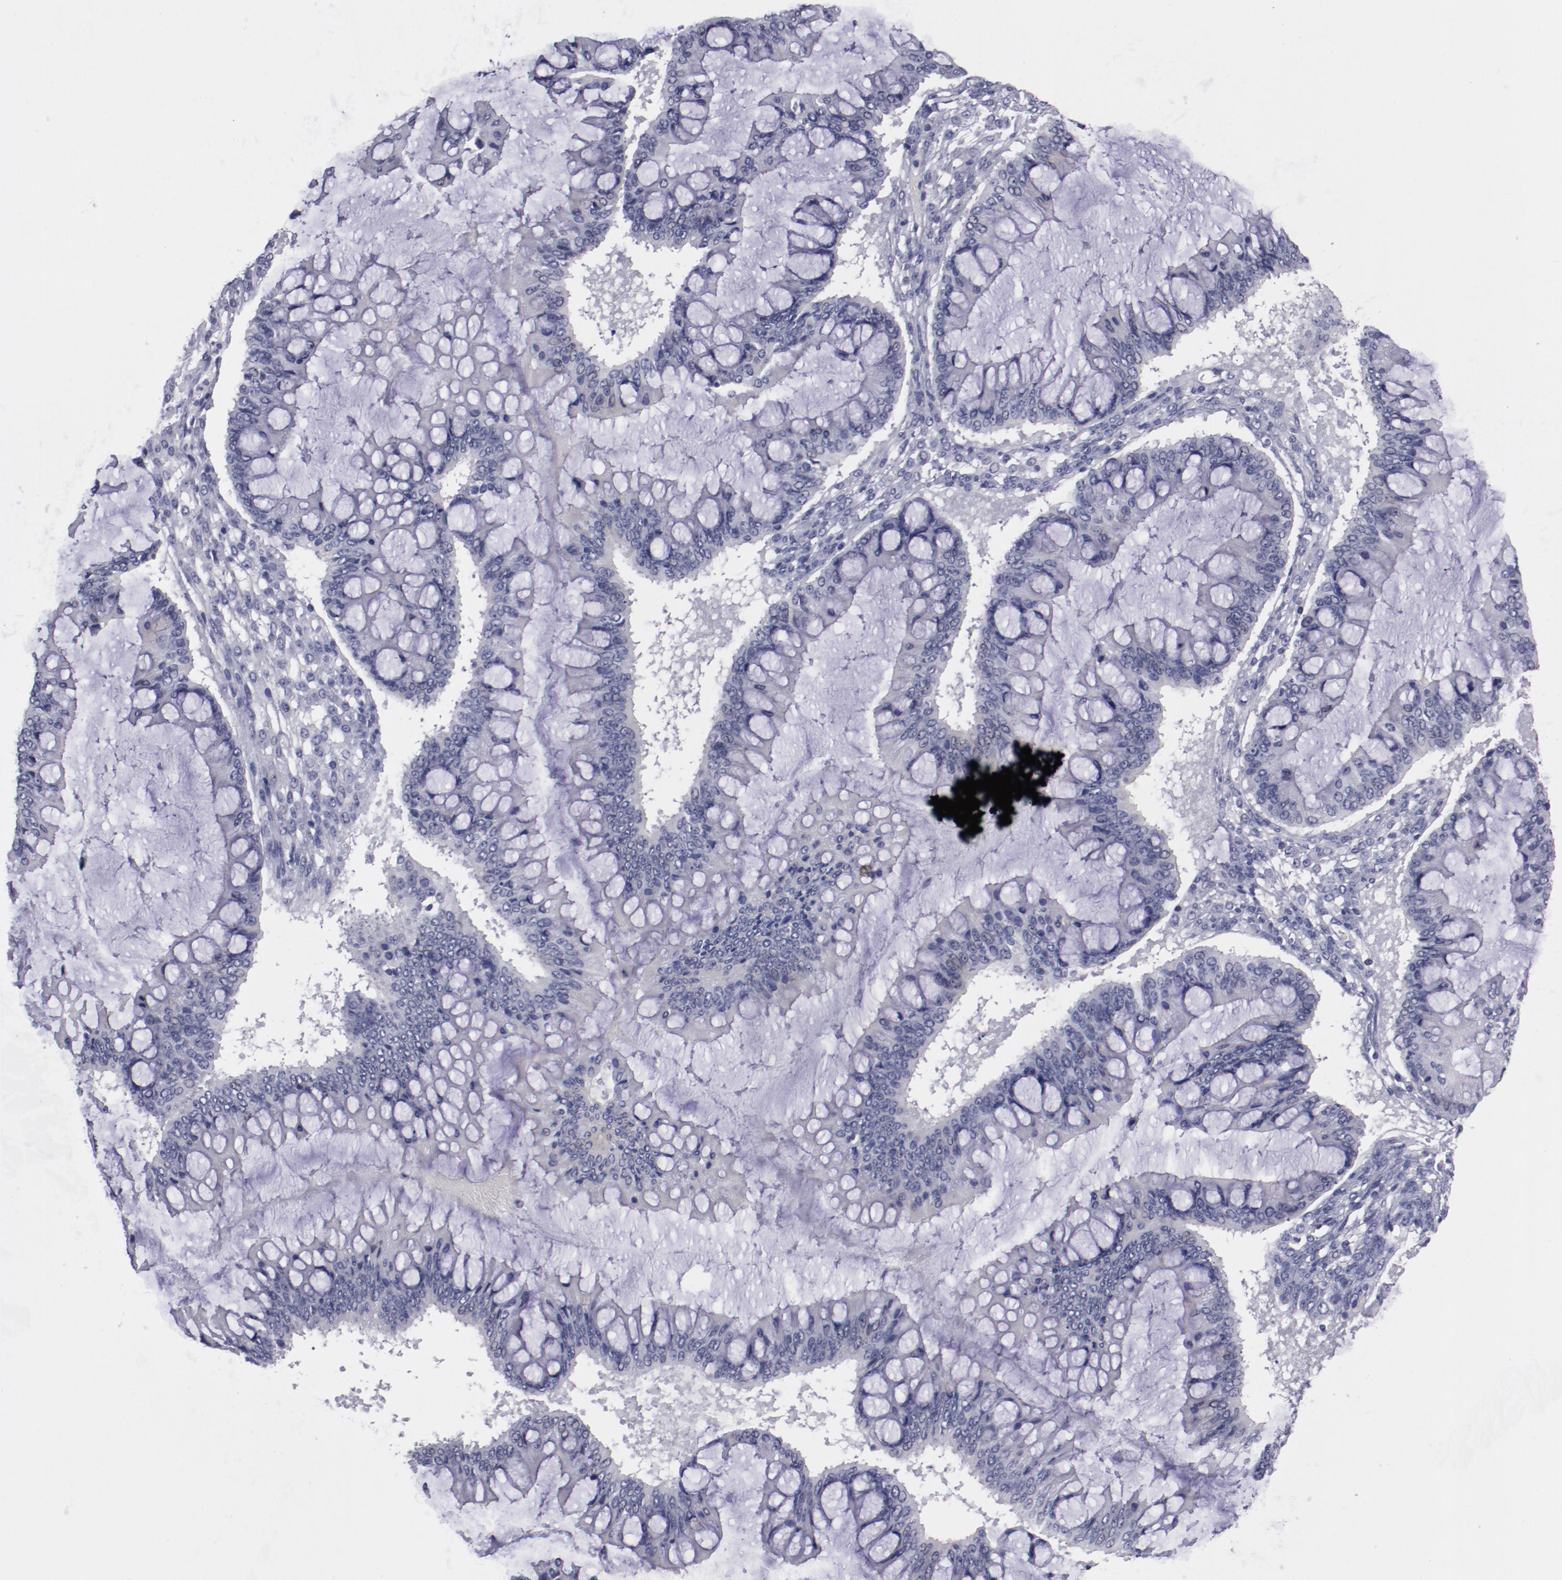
{"staining": {"intensity": "negative", "quantity": "none", "location": "none"}, "tissue": "ovarian cancer", "cell_type": "Tumor cells", "image_type": "cancer", "snomed": [{"axis": "morphology", "description": "Cystadenocarcinoma, mucinous, NOS"}, {"axis": "topography", "description": "Ovary"}], "caption": "DAB (3,3'-diaminobenzidine) immunohistochemical staining of human ovarian mucinous cystadenocarcinoma displays no significant positivity in tumor cells.", "gene": "IRF8", "patient": {"sex": "female", "age": 73}}